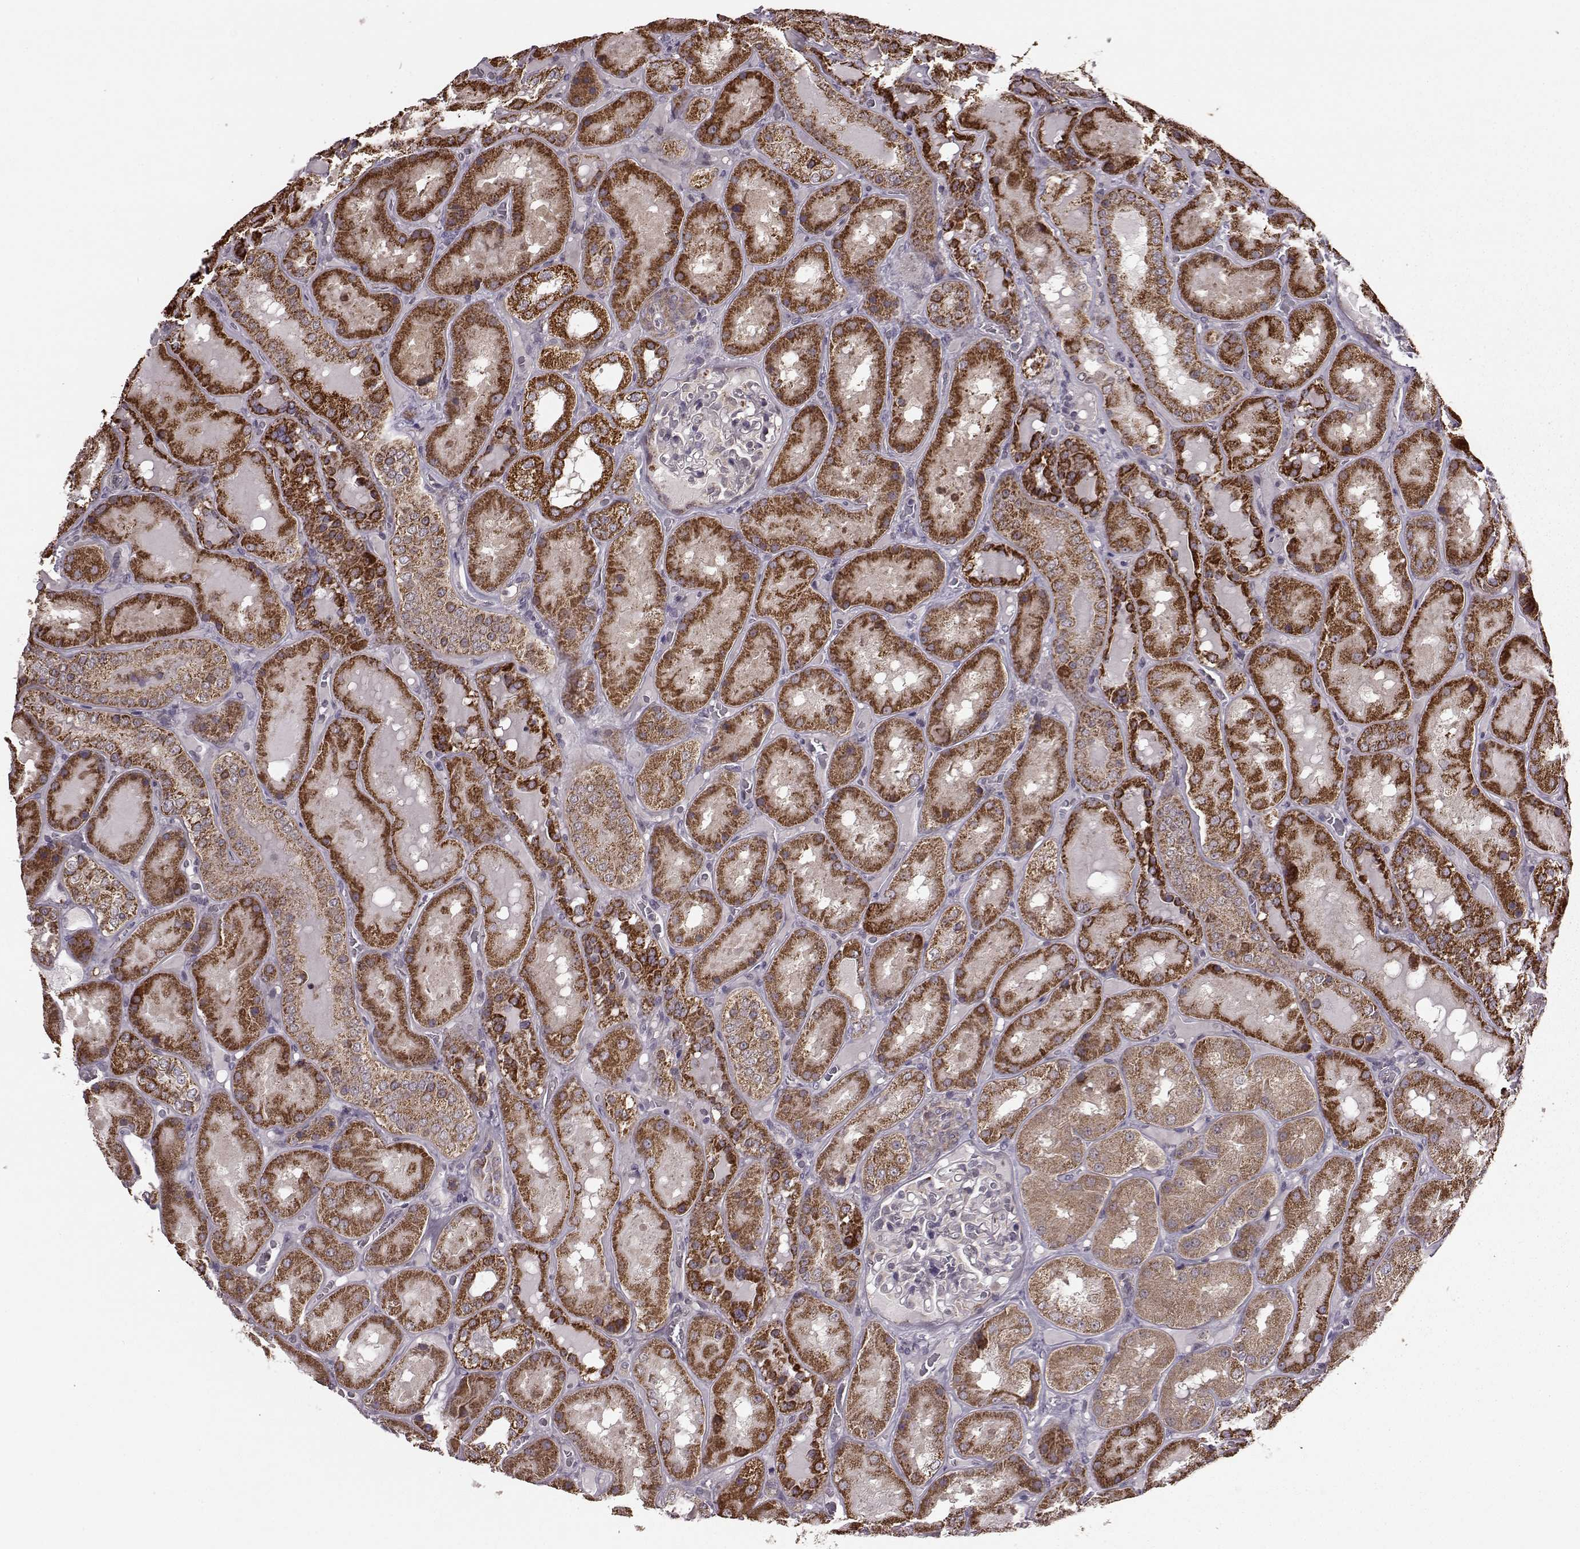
{"staining": {"intensity": "moderate", "quantity": "<25%", "location": "cytoplasmic/membranous"}, "tissue": "kidney", "cell_type": "Cells in glomeruli", "image_type": "normal", "snomed": [{"axis": "morphology", "description": "Normal tissue, NOS"}, {"axis": "topography", "description": "Kidney"}], "caption": "IHC (DAB (3,3'-diaminobenzidine)) staining of benign kidney reveals moderate cytoplasmic/membranous protein expression in about <25% of cells in glomeruli.", "gene": "PUDP", "patient": {"sex": "male", "age": 73}}